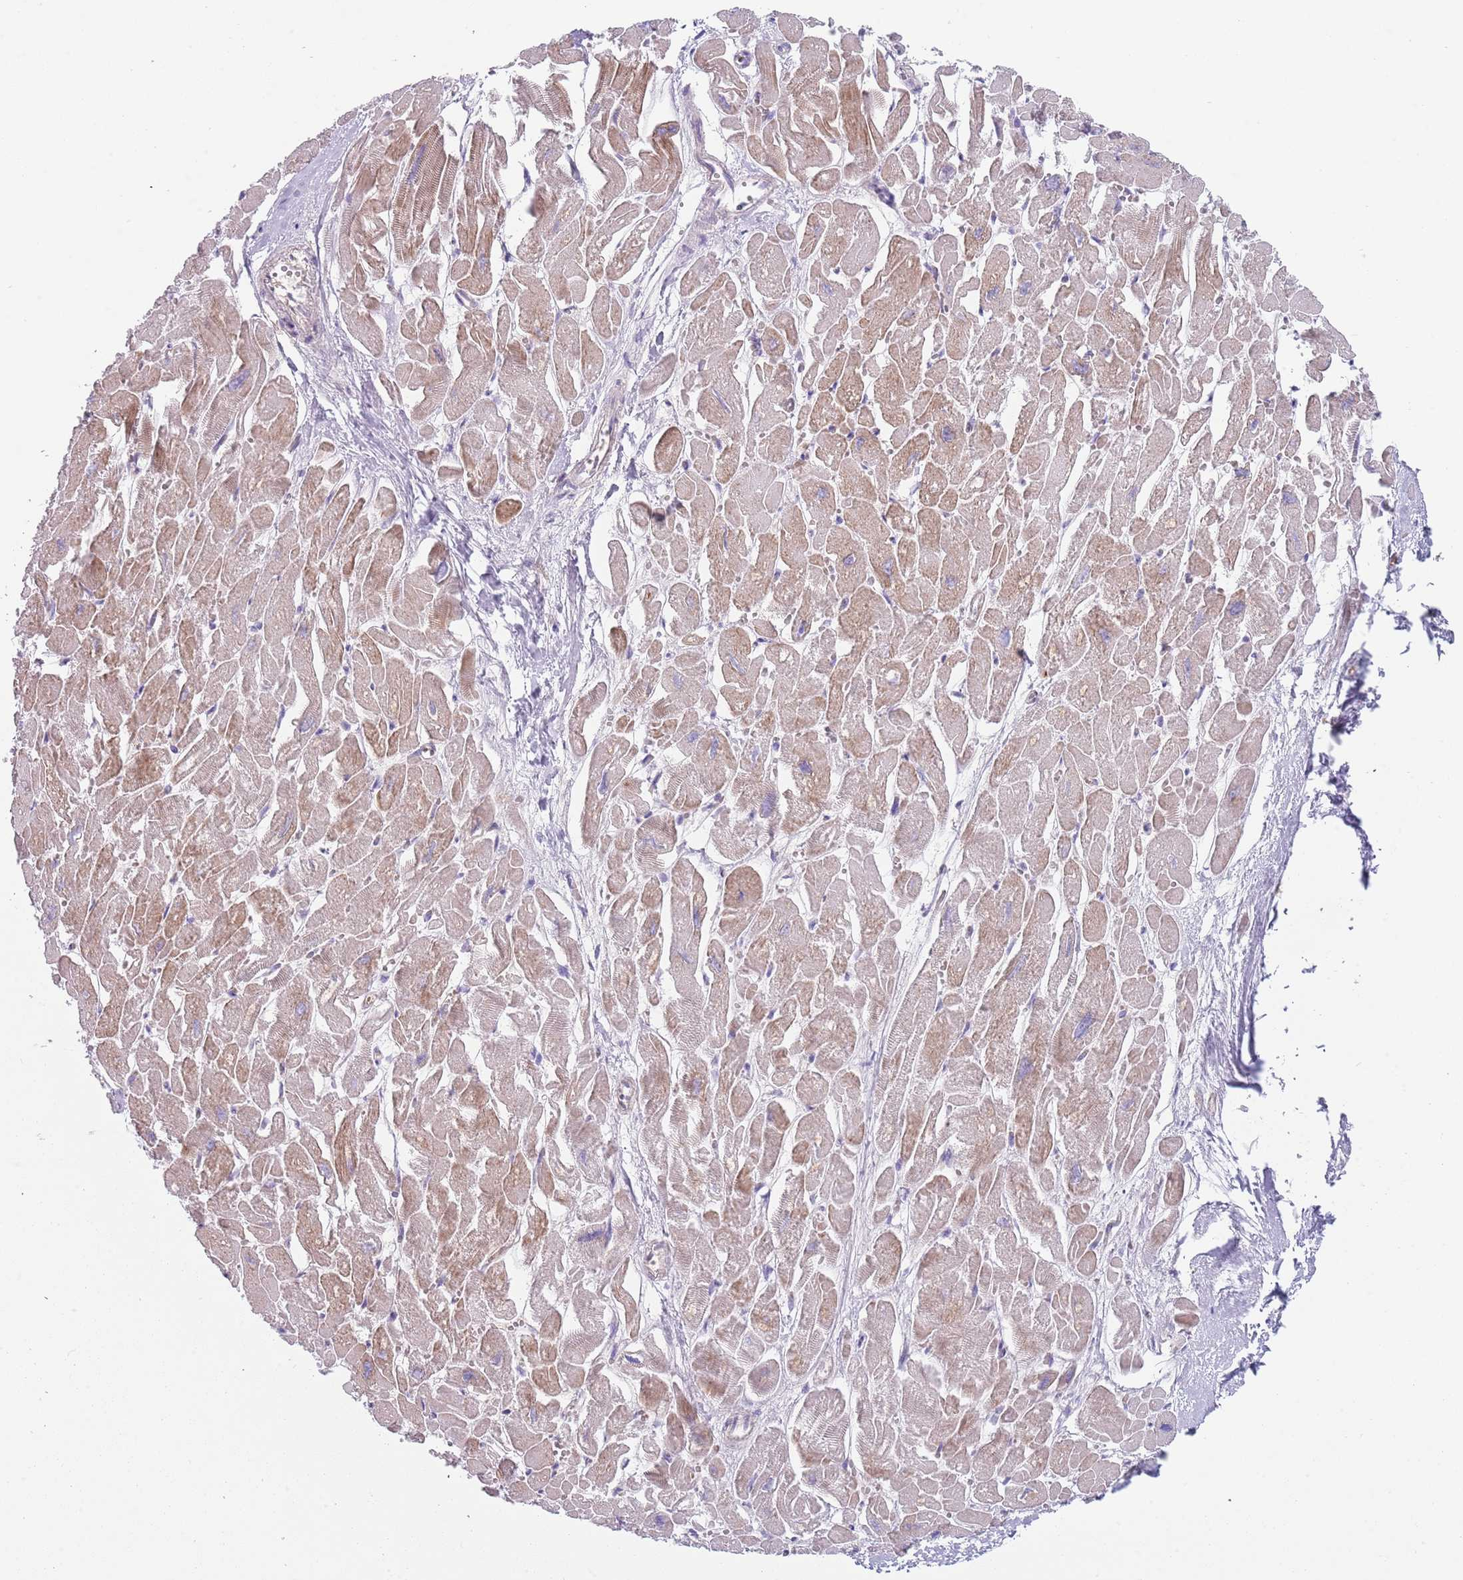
{"staining": {"intensity": "weak", "quantity": "25%-75%", "location": "cytoplasmic/membranous"}, "tissue": "heart muscle", "cell_type": "Cardiomyocytes", "image_type": "normal", "snomed": [{"axis": "morphology", "description": "Normal tissue, NOS"}, {"axis": "topography", "description": "Heart"}], "caption": "Weak cytoplasmic/membranous staining is identified in approximately 25%-75% of cardiomyocytes in unremarkable heart muscle. The protein is stained brown, and the nuclei are stained in blue (DAB IHC with brightfield microscopy, high magnification).", "gene": "GSDMD", "patient": {"sex": "male", "age": 54}}